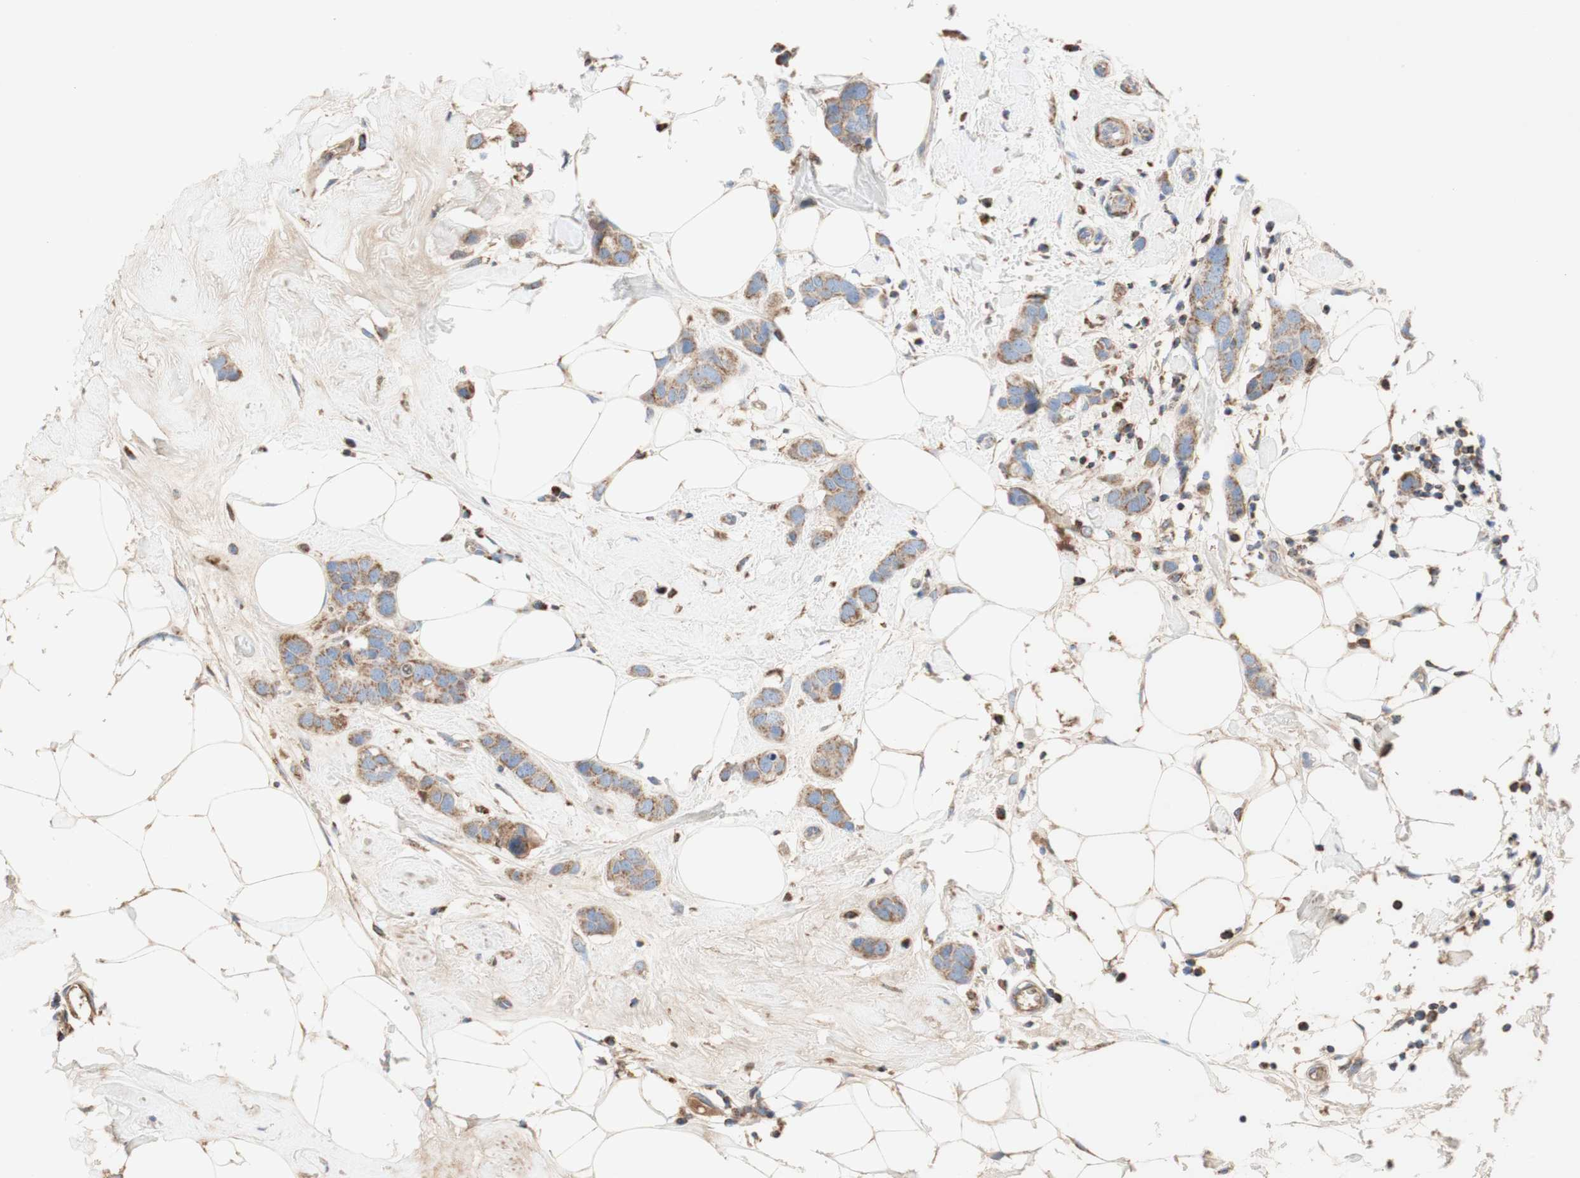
{"staining": {"intensity": "moderate", "quantity": ">75%", "location": "cytoplasmic/membranous"}, "tissue": "breast cancer", "cell_type": "Tumor cells", "image_type": "cancer", "snomed": [{"axis": "morphology", "description": "Normal tissue, NOS"}, {"axis": "morphology", "description": "Duct carcinoma"}, {"axis": "topography", "description": "Breast"}], "caption": "Brown immunohistochemical staining in invasive ductal carcinoma (breast) reveals moderate cytoplasmic/membranous staining in approximately >75% of tumor cells.", "gene": "SDHB", "patient": {"sex": "female", "age": 50}}